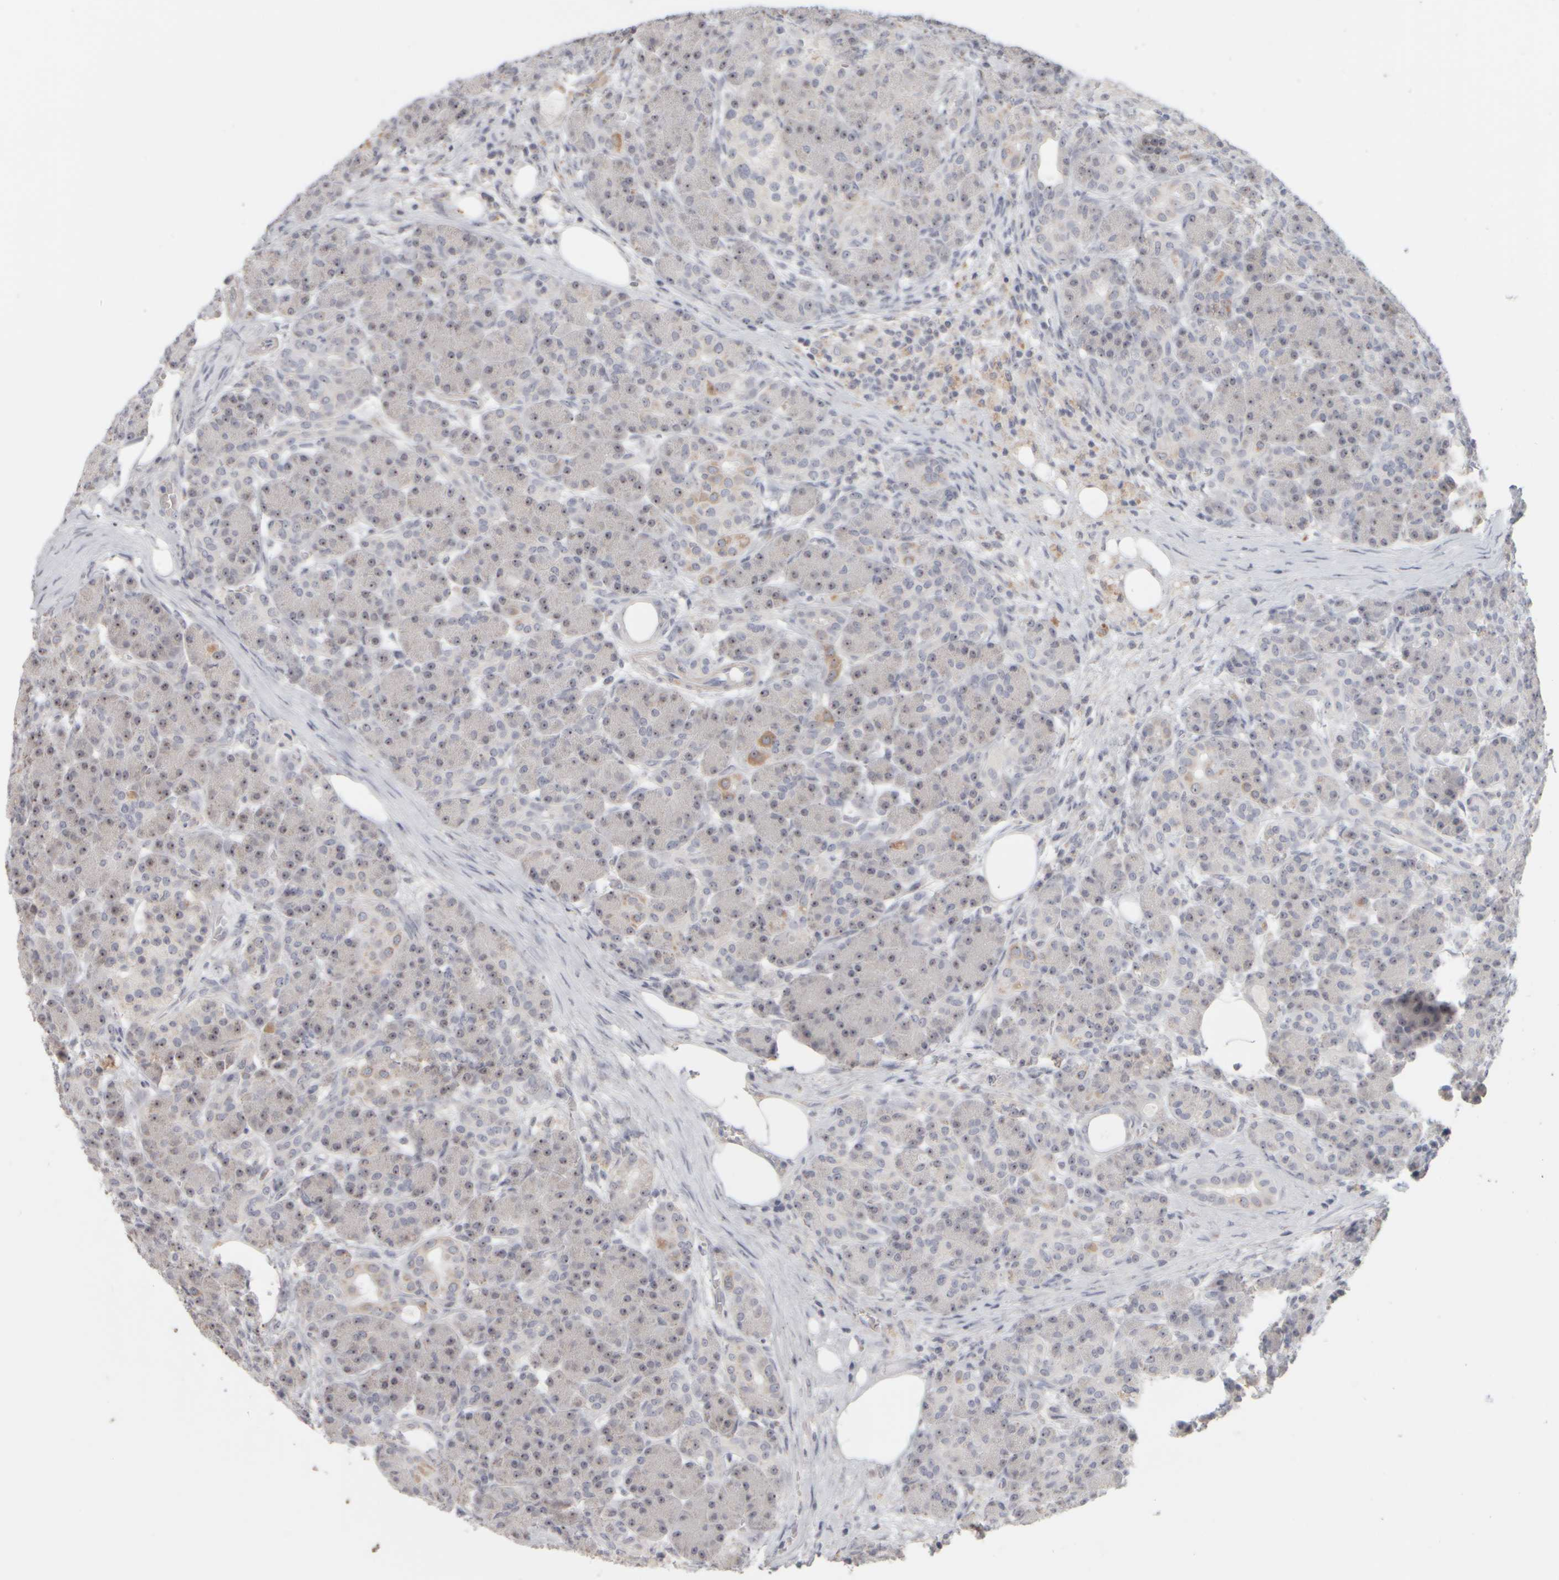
{"staining": {"intensity": "moderate", "quantity": "<25%", "location": "nuclear"}, "tissue": "pancreas", "cell_type": "Exocrine glandular cells", "image_type": "normal", "snomed": [{"axis": "morphology", "description": "Normal tissue, NOS"}, {"axis": "topography", "description": "Pancreas"}], "caption": "Moderate nuclear expression is appreciated in about <25% of exocrine glandular cells in benign pancreas.", "gene": "DCXR", "patient": {"sex": "male", "age": 63}}